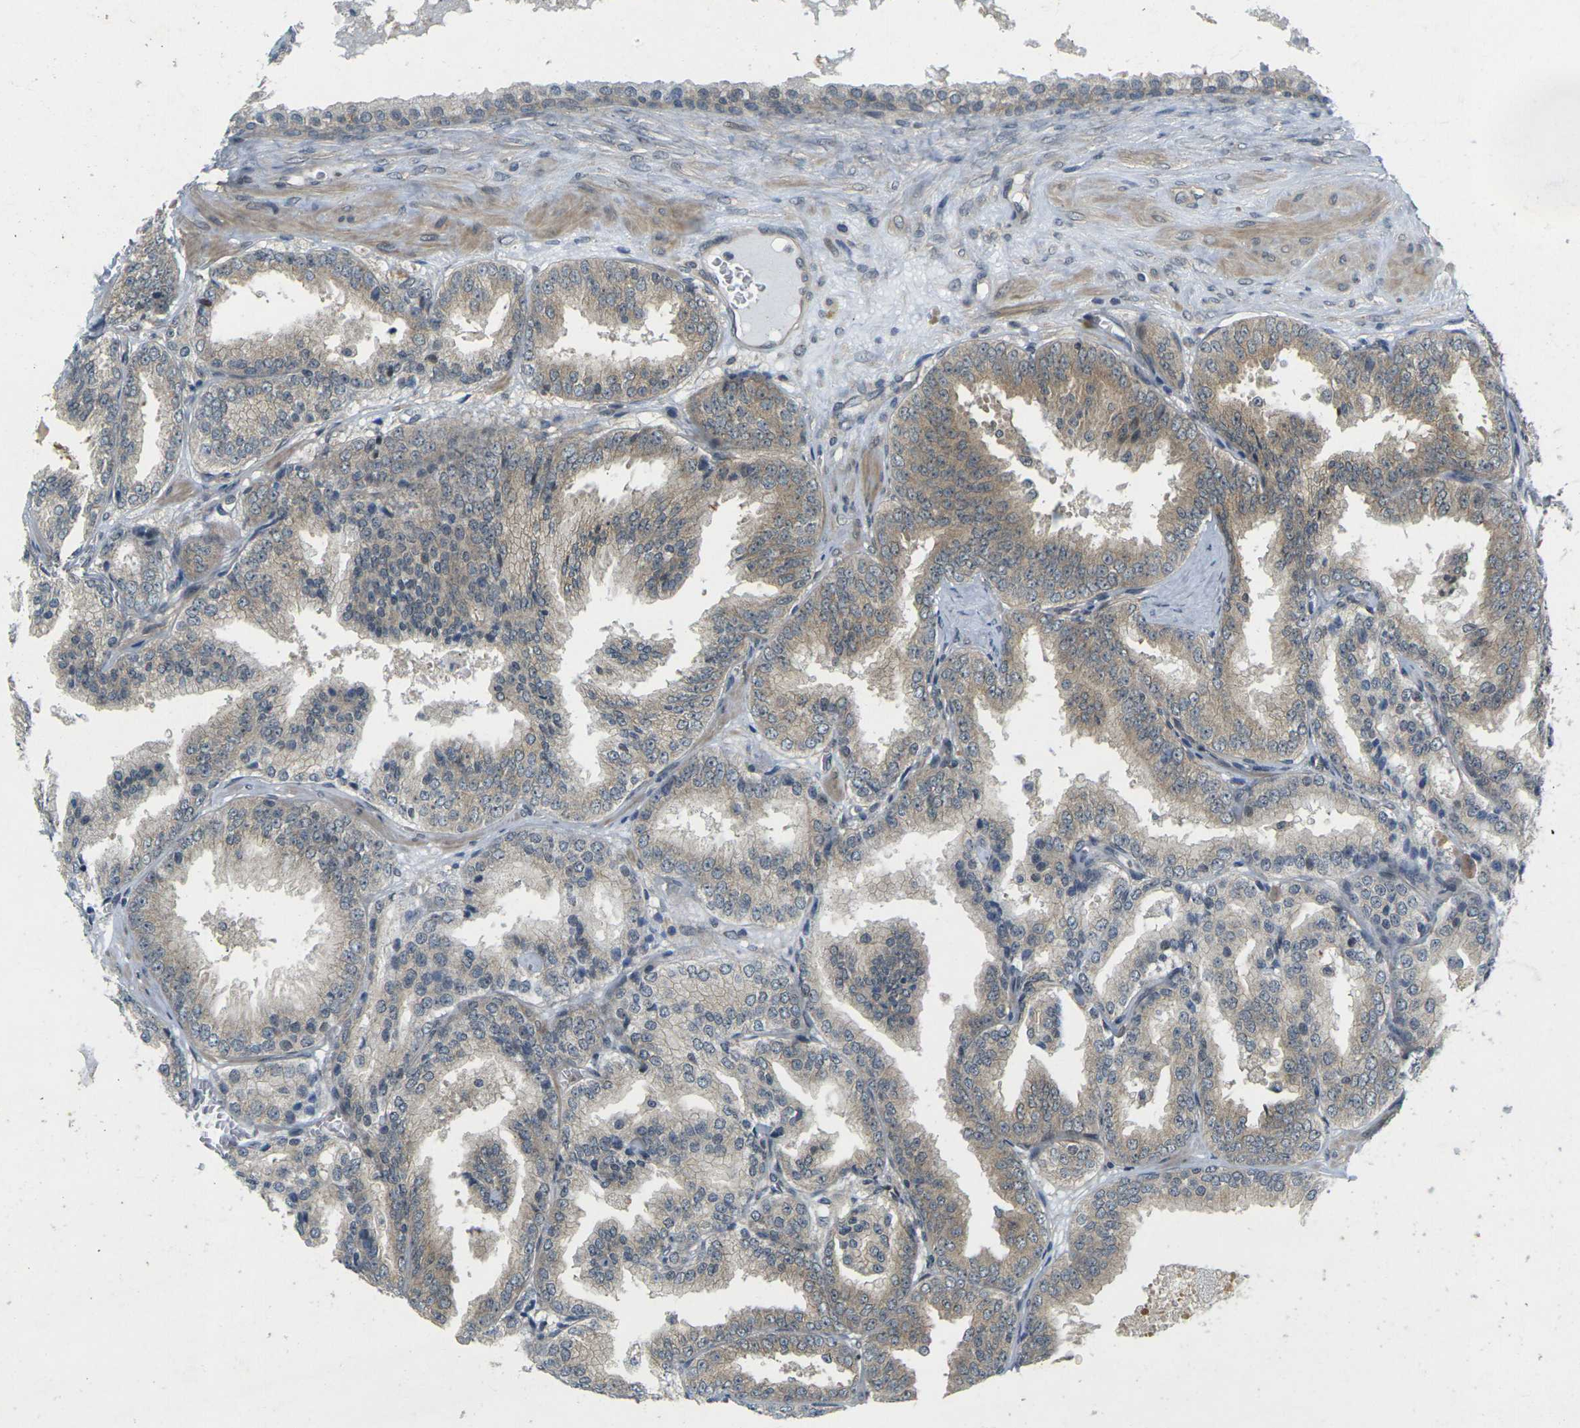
{"staining": {"intensity": "moderate", "quantity": "25%-75%", "location": "cytoplasmic/membranous"}, "tissue": "prostate cancer", "cell_type": "Tumor cells", "image_type": "cancer", "snomed": [{"axis": "morphology", "description": "Adenocarcinoma, High grade"}, {"axis": "topography", "description": "Prostate"}], "caption": "Immunohistochemical staining of prostate cancer shows medium levels of moderate cytoplasmic/membranous expression in approximately 25%-75% of tumor cells. (DAB (3,3'-diaminobenzidine) IHC, brown staining for protein, blue staining for nuclei).", "gene": "KCTD10", "patient": {"sex": "male", "age": 61}}